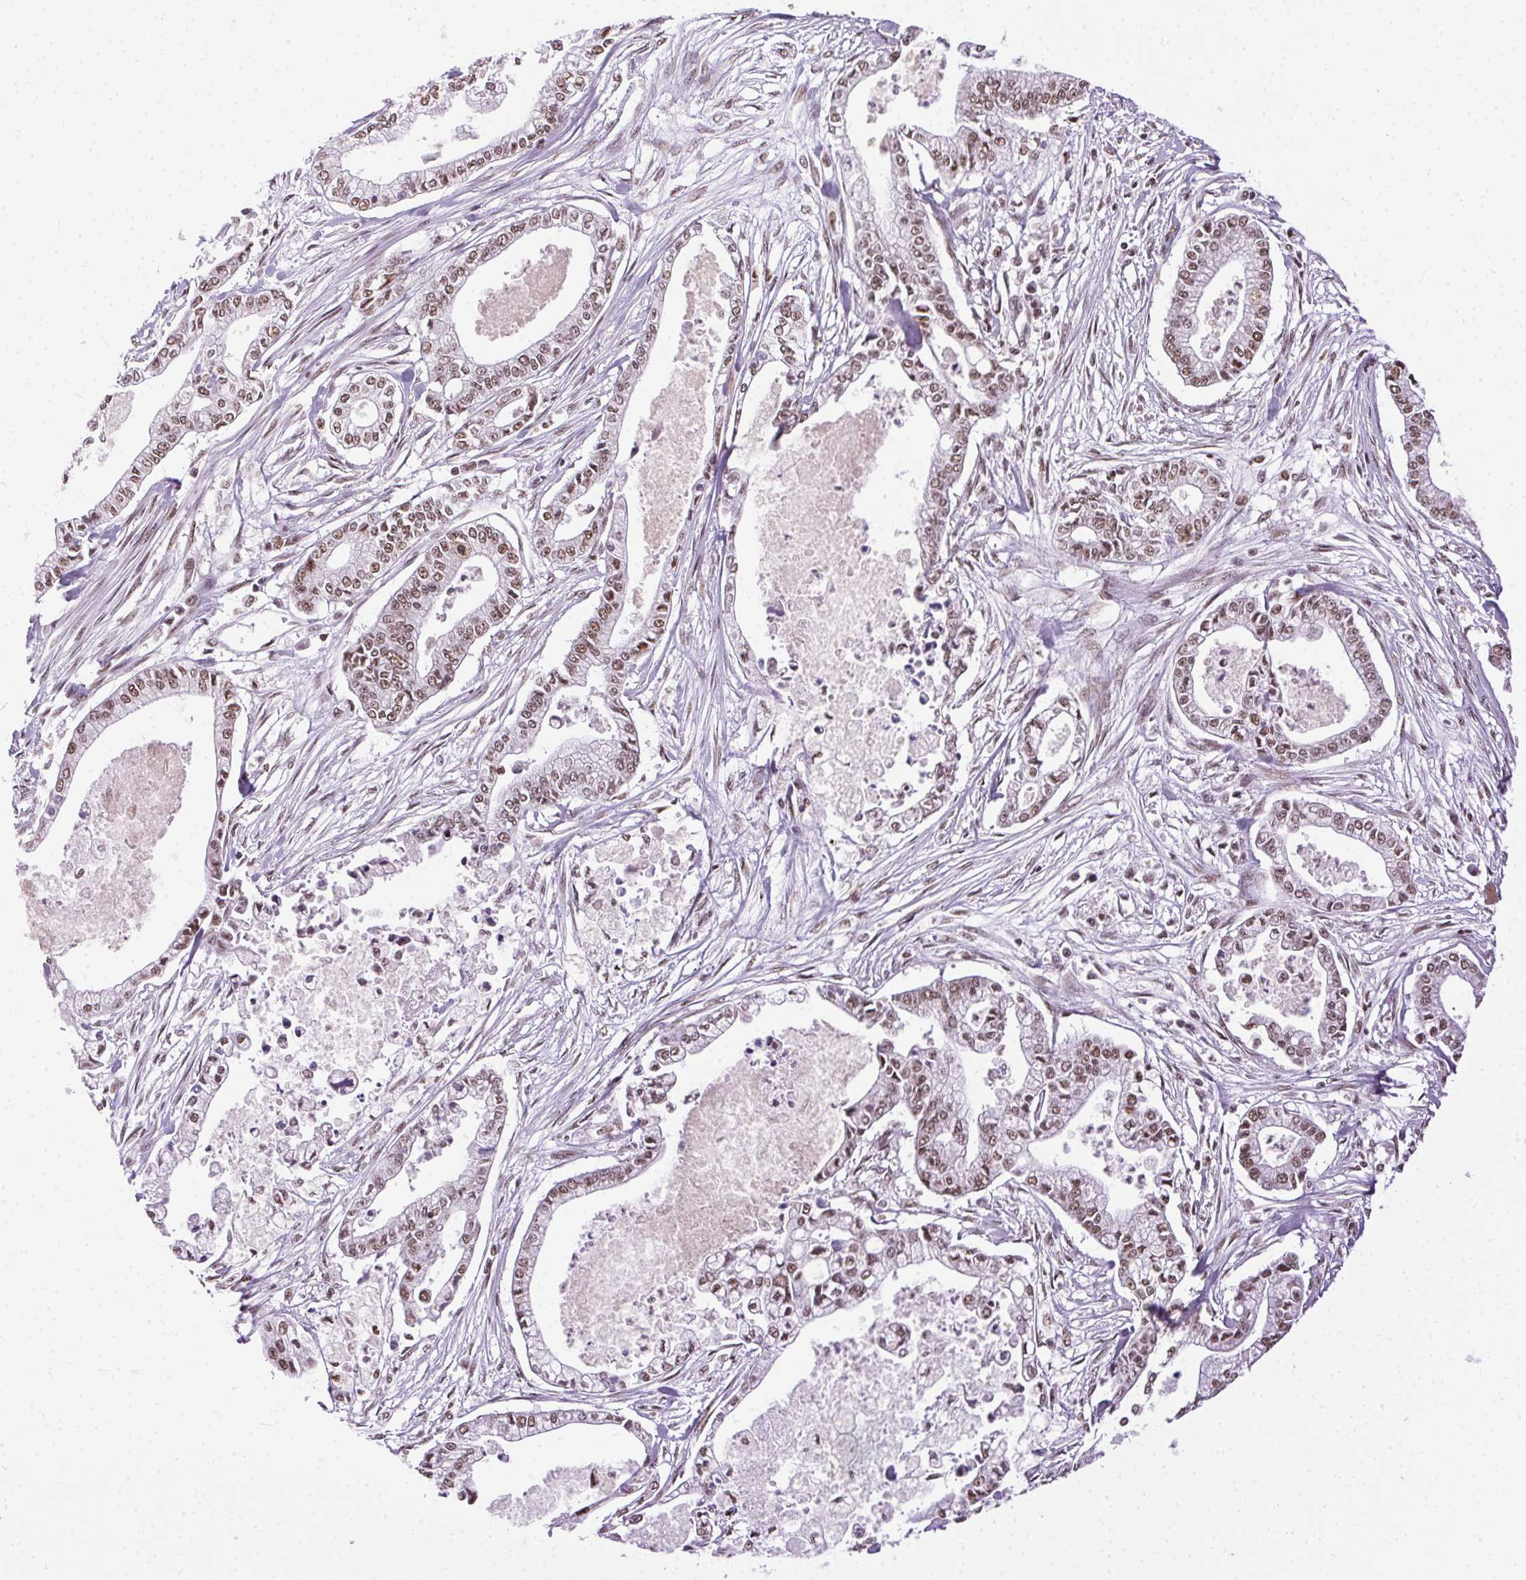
{"staining": {"intensity": "moderate", "quantity": ">75%", "location": "nuclear"}, "tissue": "pancreatic cancer", "cell_type": "Tumor cells", "image_type": "cancer", "snomed": [{"axis": "morphology", "description": "Adenocarcinoma, NOS"}, {"axis": "topography", "description": "Pancreas"}], "caption": "IHC of human pancreatic adenocarcinoma reveals medium levels of moderate nuclear staining in approximately >75% of tumor cells. (Stains: DAB in brown, nuclei in blue, Microscopy: brightfield microscopy at high magnification).", "gene": "TRA2B", "patient": {"sex": "female", "age": 65}}